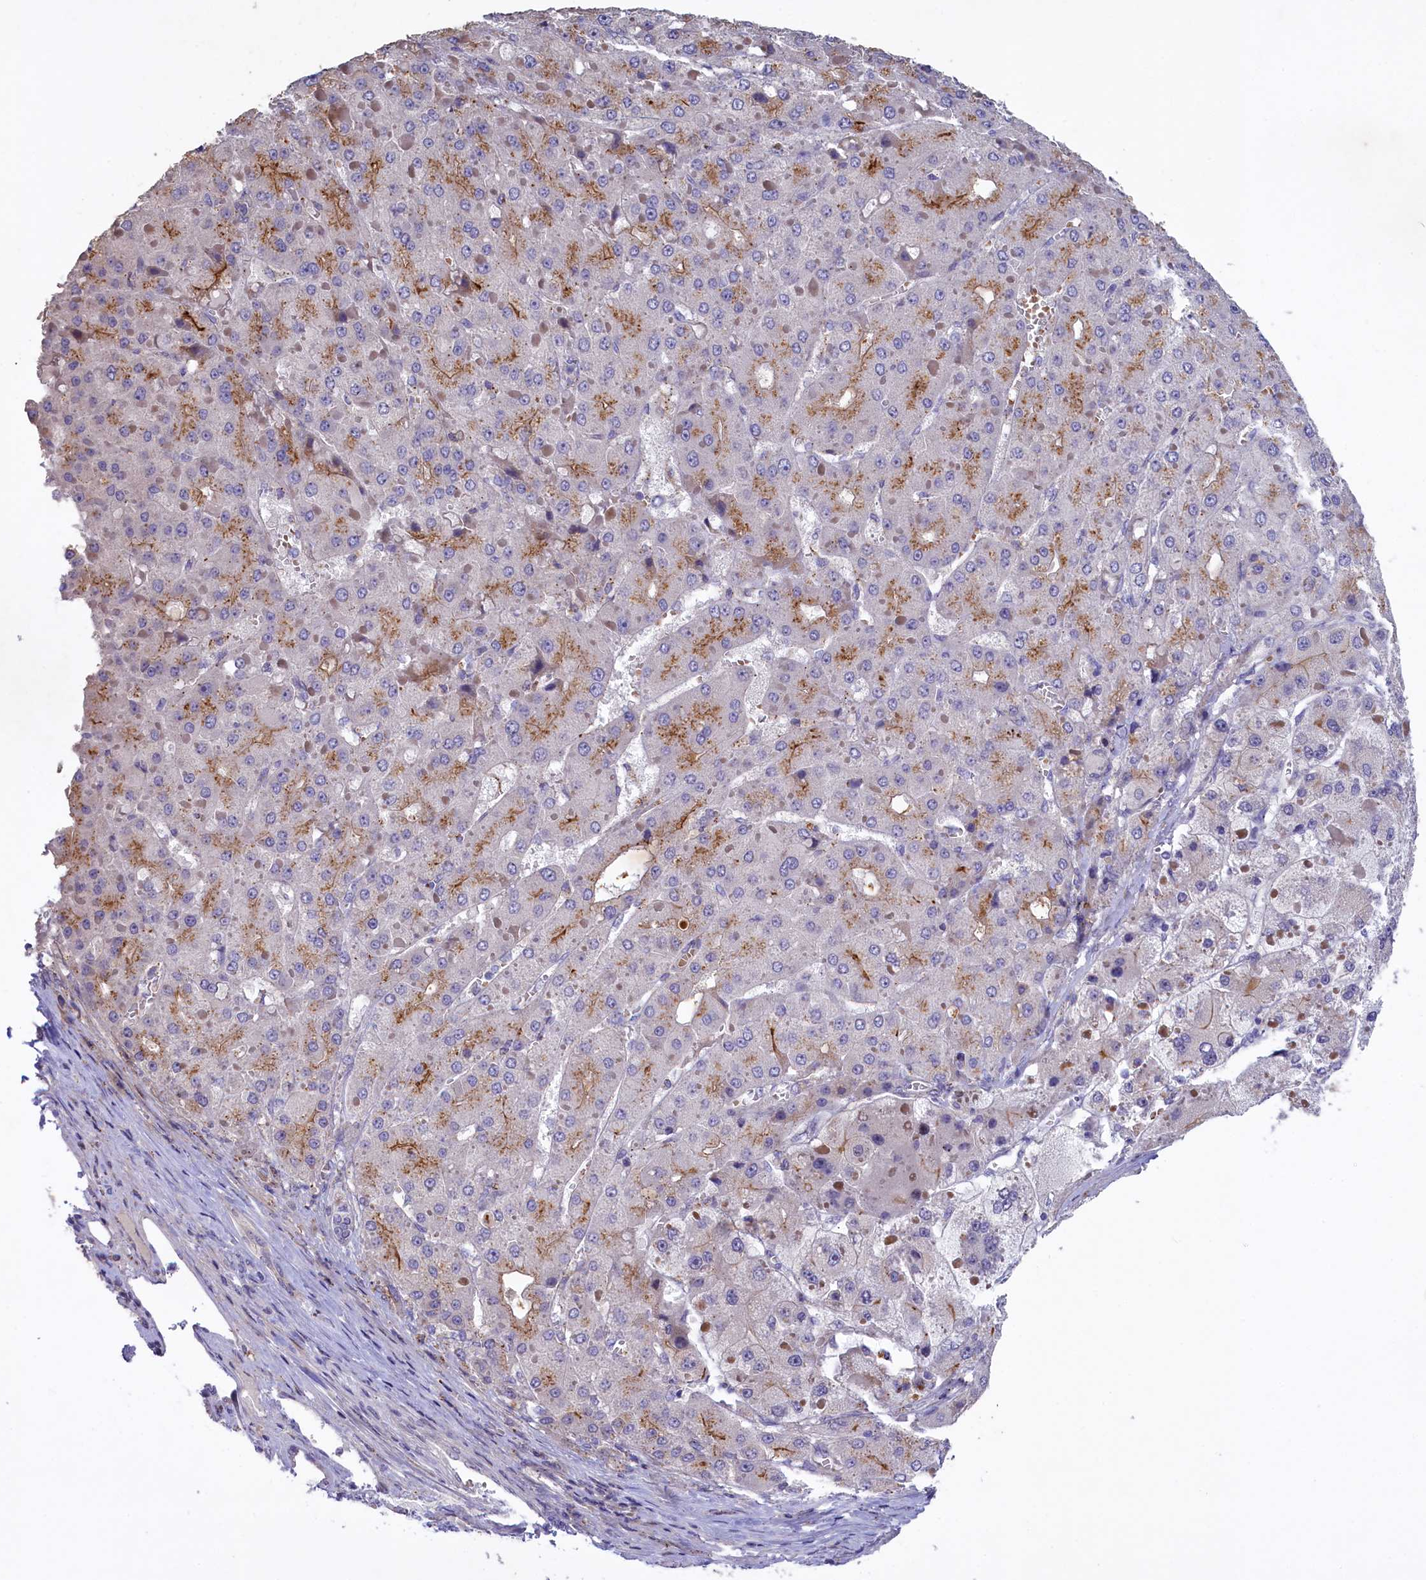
{"staining": {"intensity": "moderate", "quantity": "<25%", "location": "cytoplasmic/membranous"}, "tissue": "liver cancer", "cell_type": "Tumor cells", "image_type": "cancer", "snomed": [{"axis": "morphology", "description": "Carcinoma, Hepatocellular, NOS"}, {"axis": "topography", "description": "Liver"}], "caption": "The photomicrograph displays staining of liver hepatocellular carcinoma, revealing moderate cytoplasmic/membranous protein staining (brown color) within tumor cells. (DAB (3,3'-diaminobenzidine) IHC with brightfield microscopy, high magnification).", "gene": "HYKK", "patient": {"sex": "female", "age": 73}}